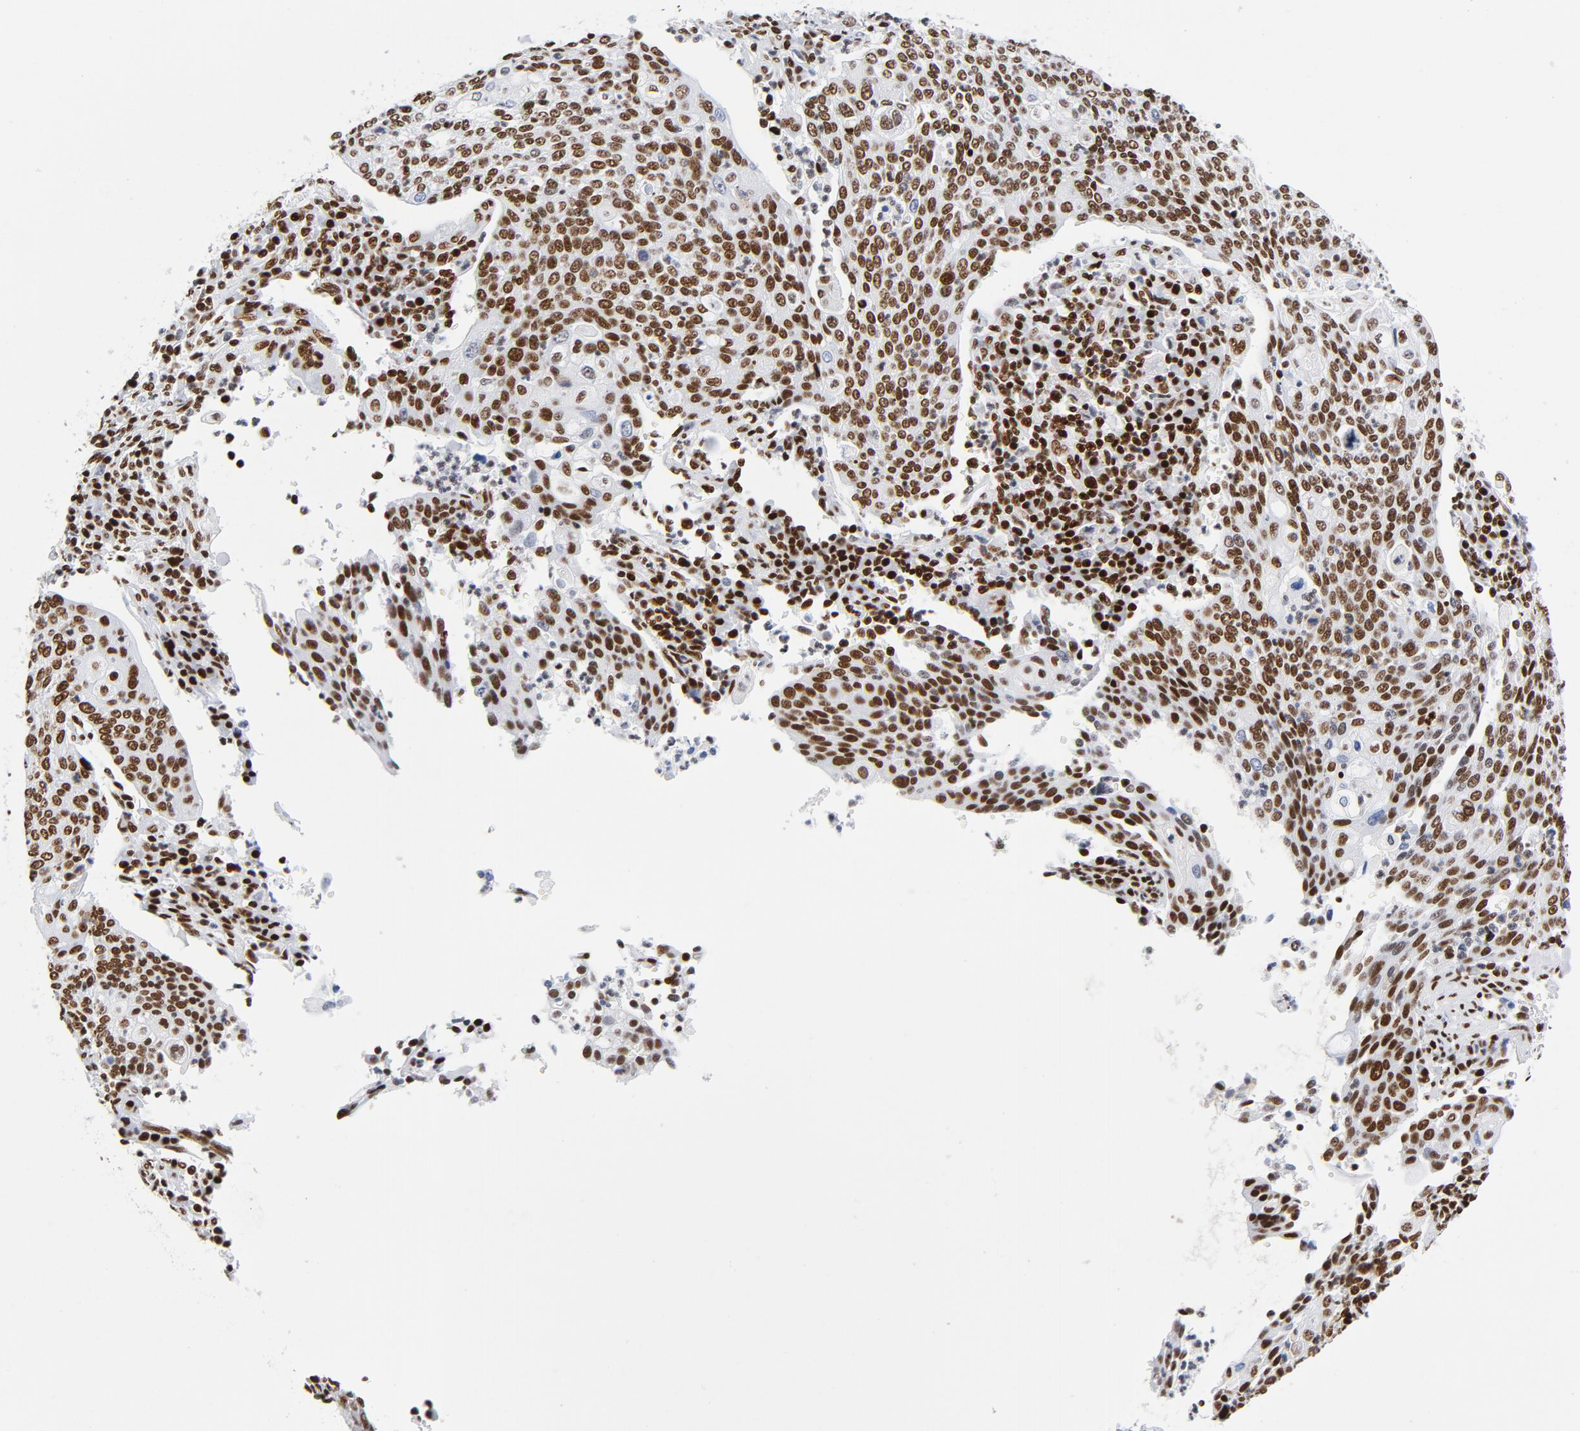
{"staining": {"intensity": "strong", "quantity": ">75%", "location": "nuclear"}, "tissue": "cervical cancer", "cell_type": "Tumor cells", "image_type": "cancer", "snomed": [{"axis": "morphology", "description": "Squamous cell carcinoma, NOS"}, {"axis": "topography", "description": "Cervix"}], "caption": "DAB immunohistochemical staining of human cervical cancer (squamous cell carcinoma) reveals strong nuclear protein expression in approximately >75% of tumor cells.", "gene": "XRCC5", "patient": {"sex": "female", "age": 40}}